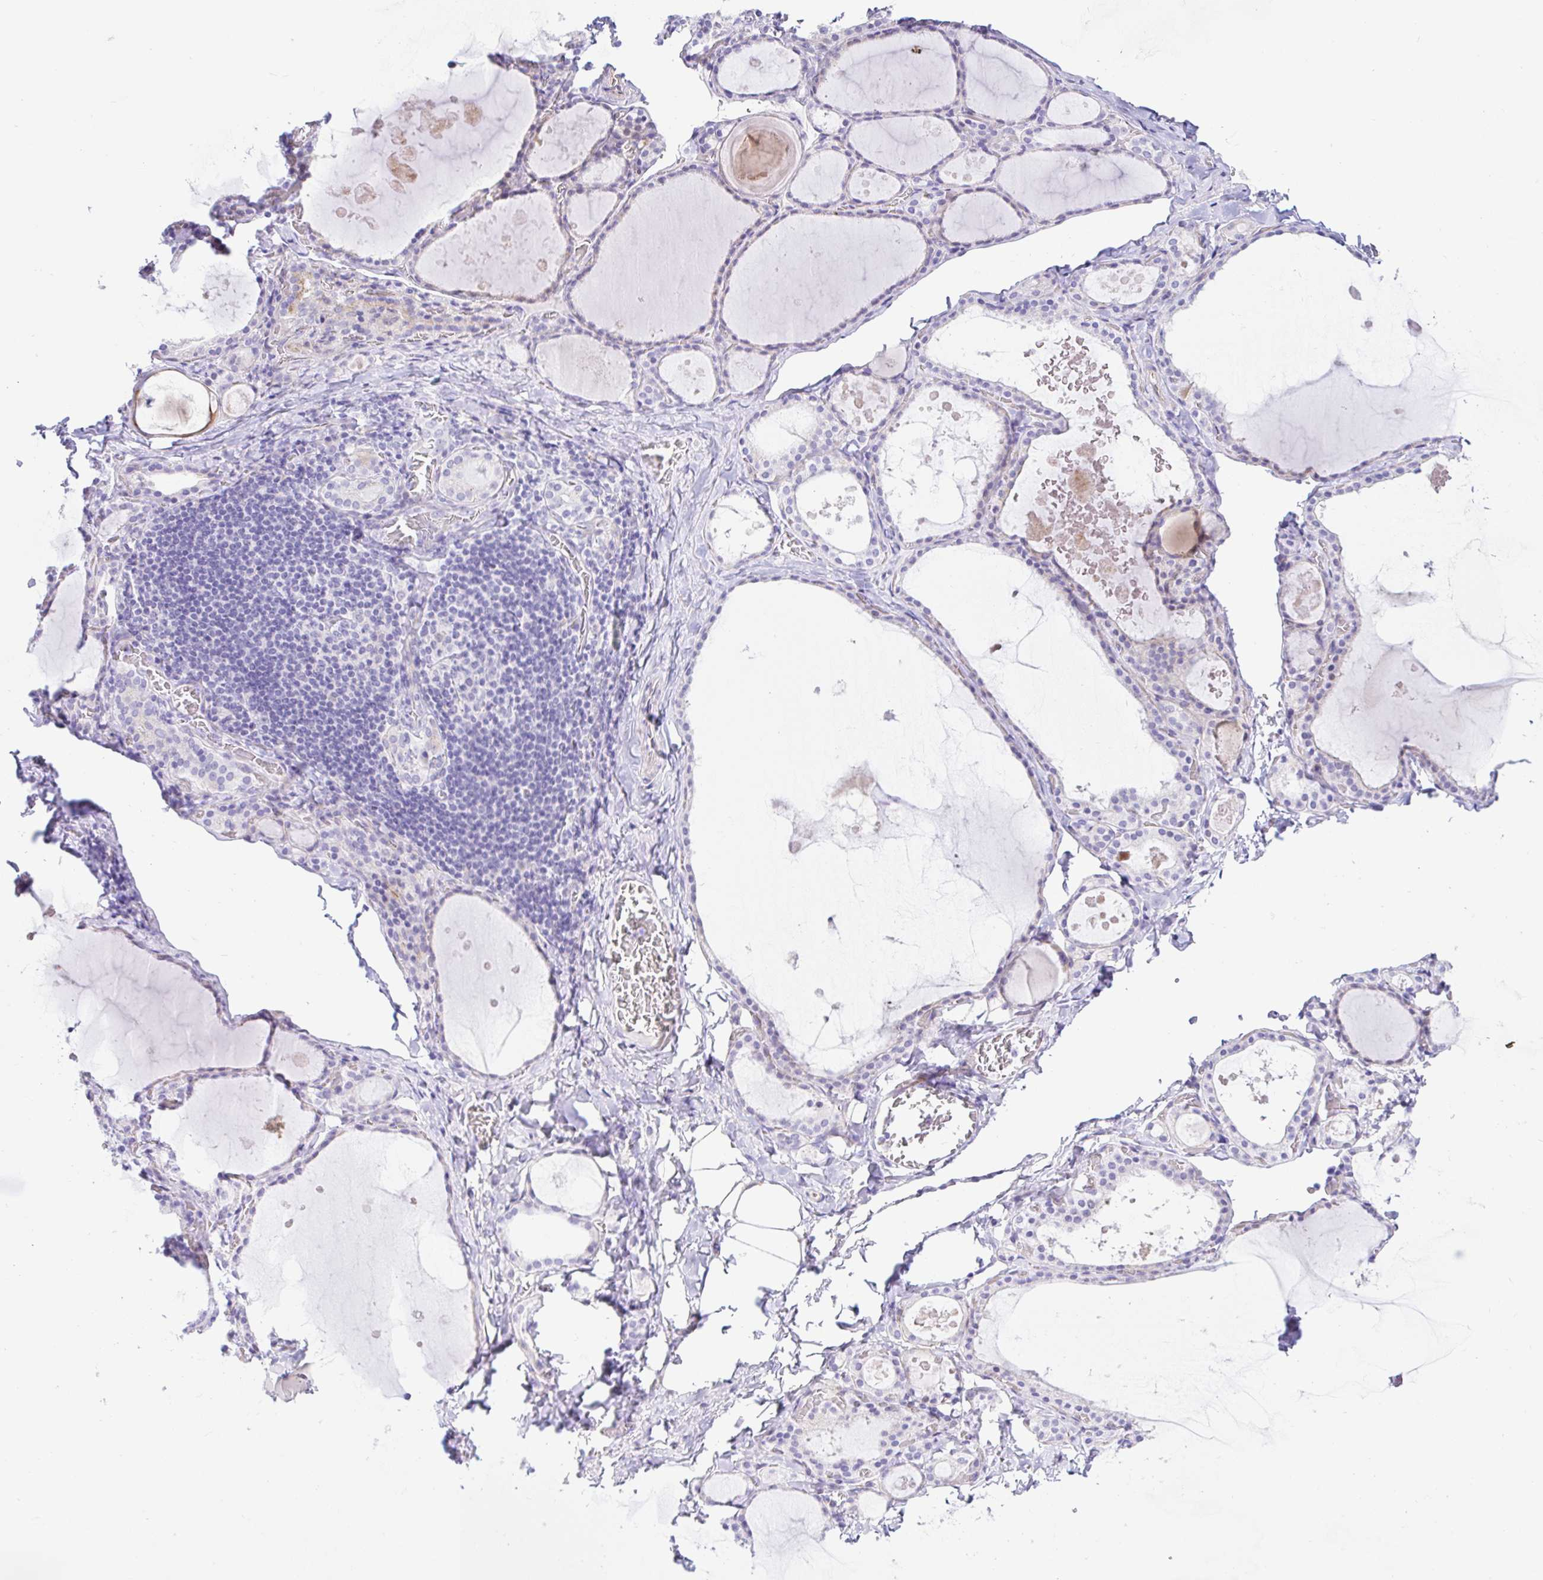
{"staining": {"intensity": "weak", "quantity": "25%-75%", "location": "cytoplasmic/membranous"}, "tissue": "thyroid gland", "cell_type": "Glandular cells", "image_type": "normal", "snomed": [{"axis": "morphology", "description": "Normal tissue, NOS"}, {"axis": "topography", "description": "Thyroid gland"}], "caption": "Protein staining exhibits weak cytoplasmic/membranous expression in approximately 25%-75% of glandular cells in benign thyroid gland.", "gene": "PINLYP", "patient": {"sex": "male", "age": 56}}